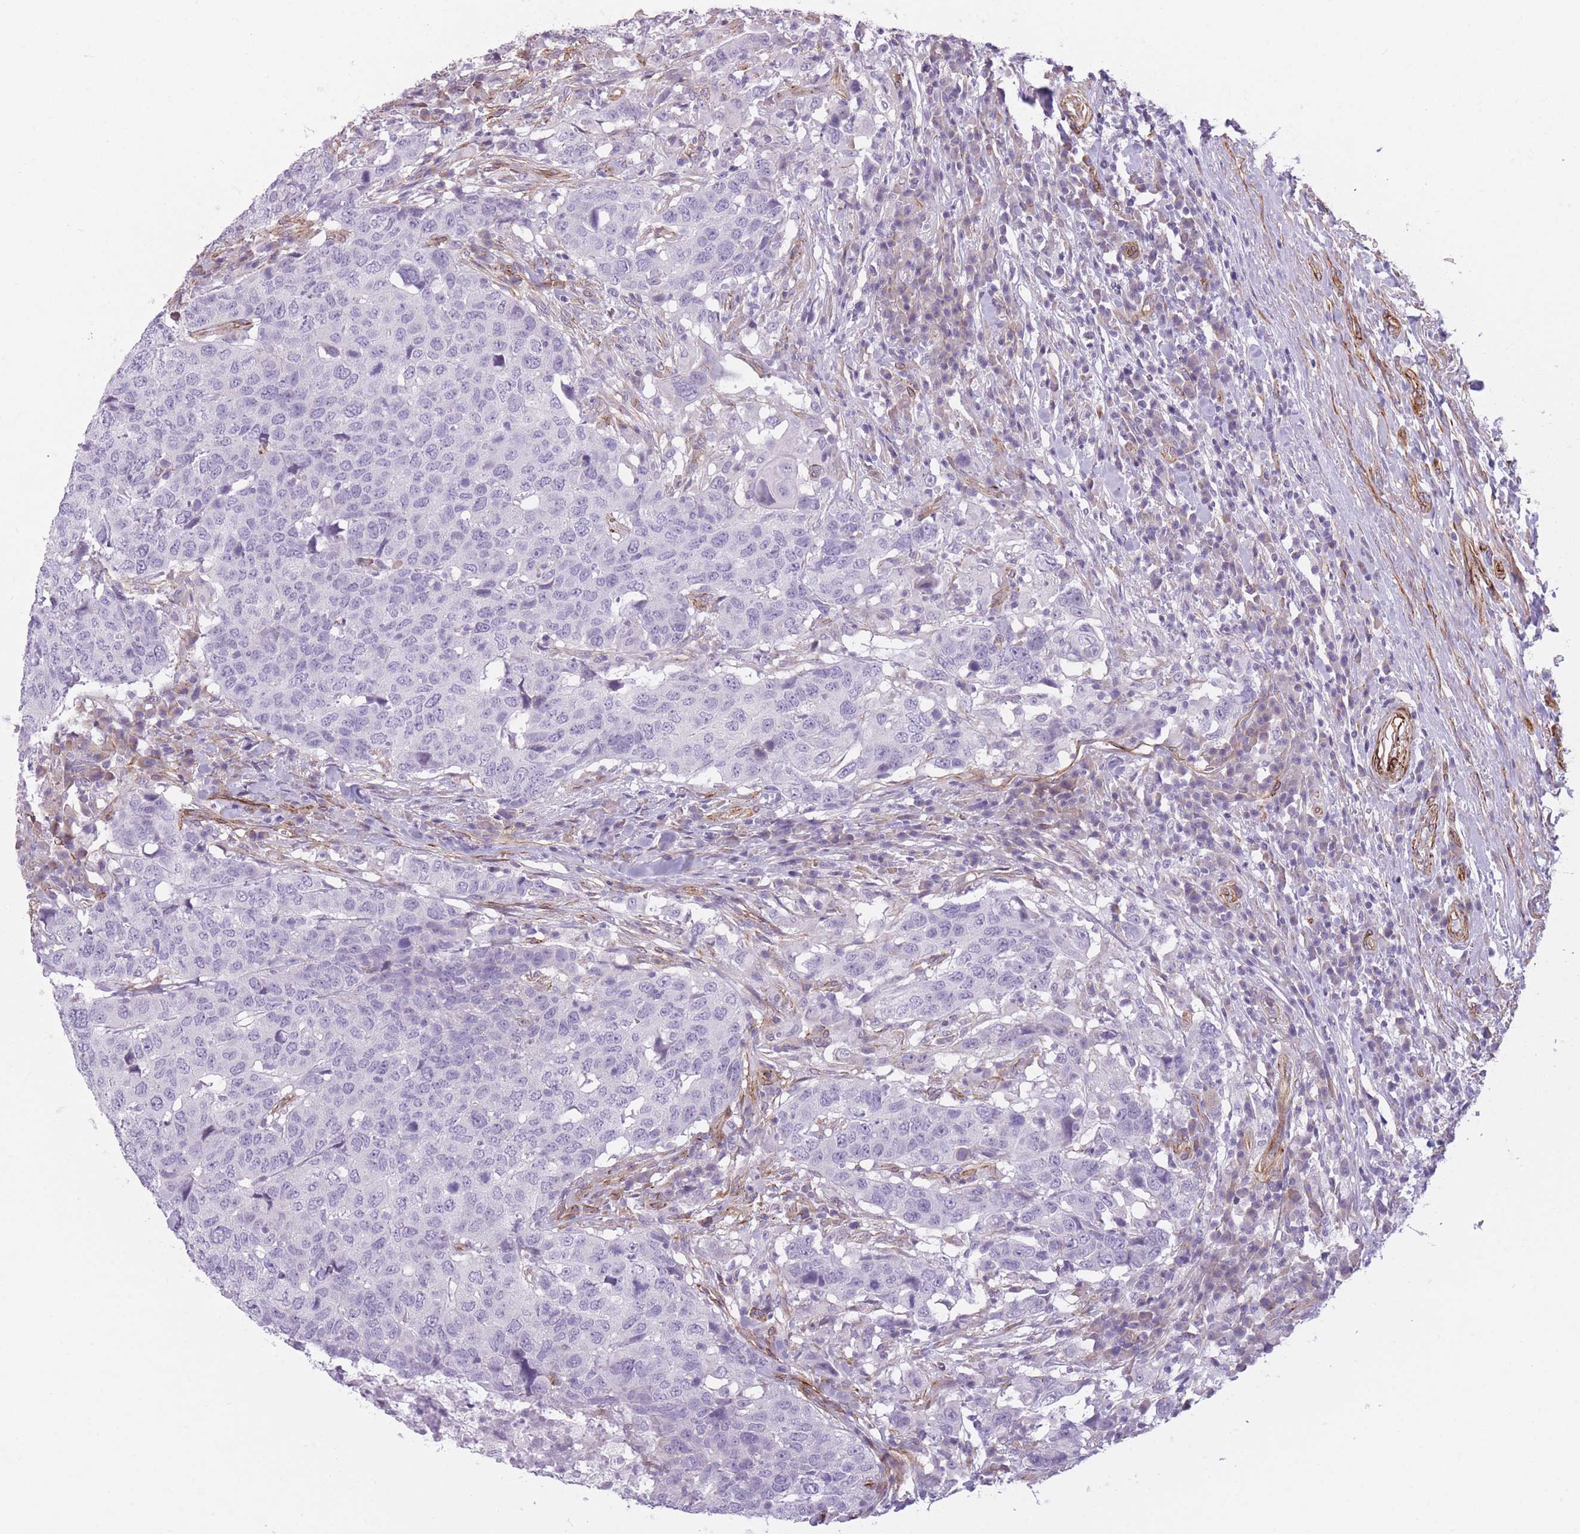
{"staining": {"intensity": "negative", "quantity": "none", "location": "none"}, "tissue": "head and neck cancer", "cell_type": "Tumor cells", "image_type": "cancer", "snomed": [{"axis": "morphology", "description": "Normal tissue, NOS"}, {"axis": "morphology", "description": "Squamous cell carcinoma, NOS"}, {"axis": "topography", "description": "Skeletal muscle"}, {"axis": "topography", "description": "Vascular tissue"}, {"axis": "topography", "description": "Peripheral nerve tissue"}, {"axis": "topography", "description": "Head-Neck"}], "caption": "Tumor cells show no significant protein positivity in head and neck cancer (squamous cell carcinoma).", "gene": "OR6B3", "patient": {"sex": "male", "age": 66}}